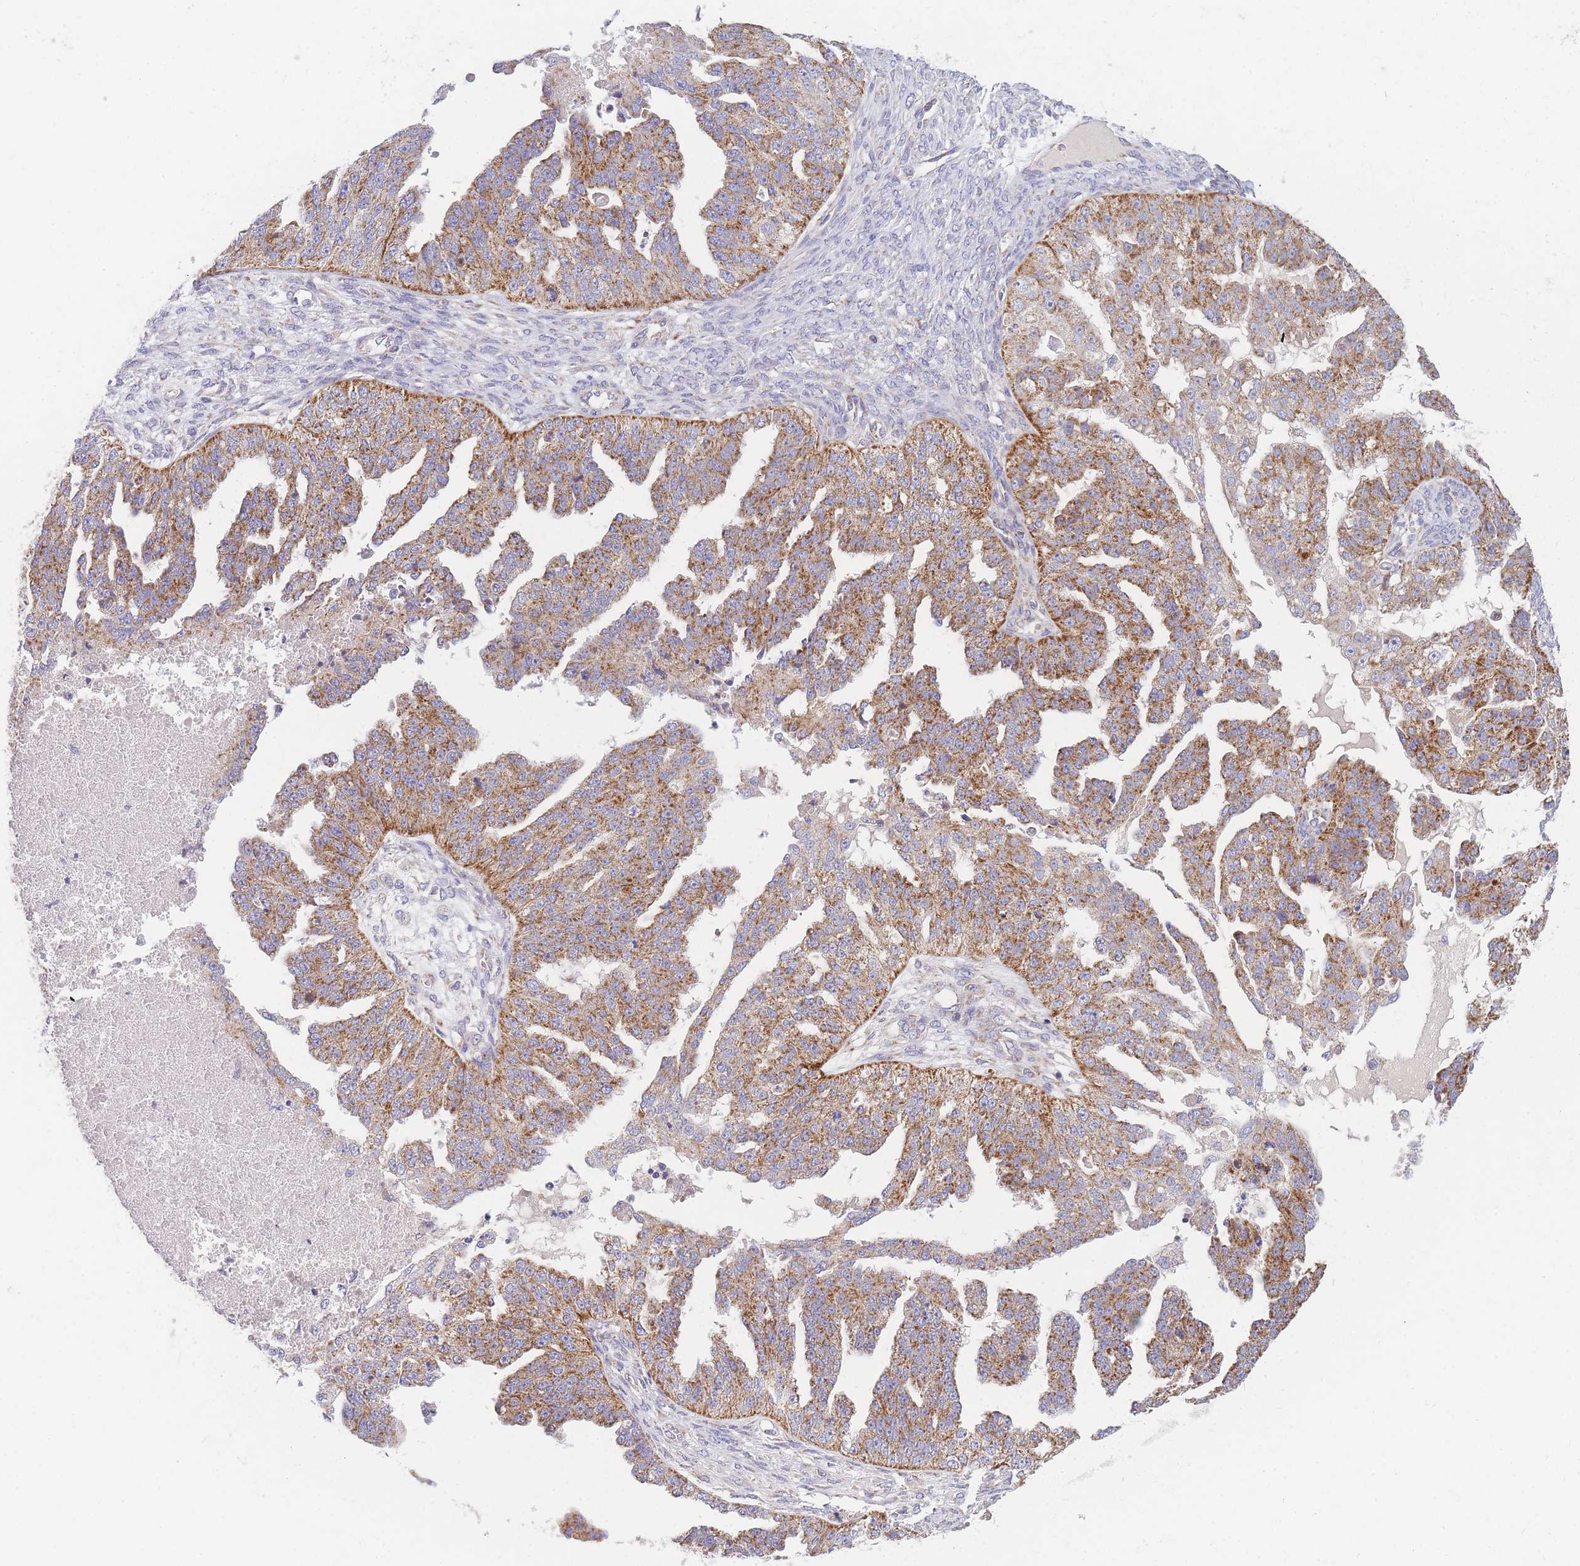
{"staining": {"intensity": "moderate", "quantity": ">75%", "location": "cytoplasmic/membranous"}, "tissue": "ovarian cancer", "cell_type": "Tumor cells", "image_type": "cancer", "snomed": [{"axis": "morphology", "description": "Cystadenocarcinoma, serous, NOS"}, {"axis": "topography", "description": "Ovary"}], "caption": "This is a histology image of IHC staining of ovarian serous cystadenocarcinoma, which shows moderate expression in the cytoplasmic/membranous of tumor cells.", "gene": "MRPS11", "patient": {"sex": "female", "age": 58}}